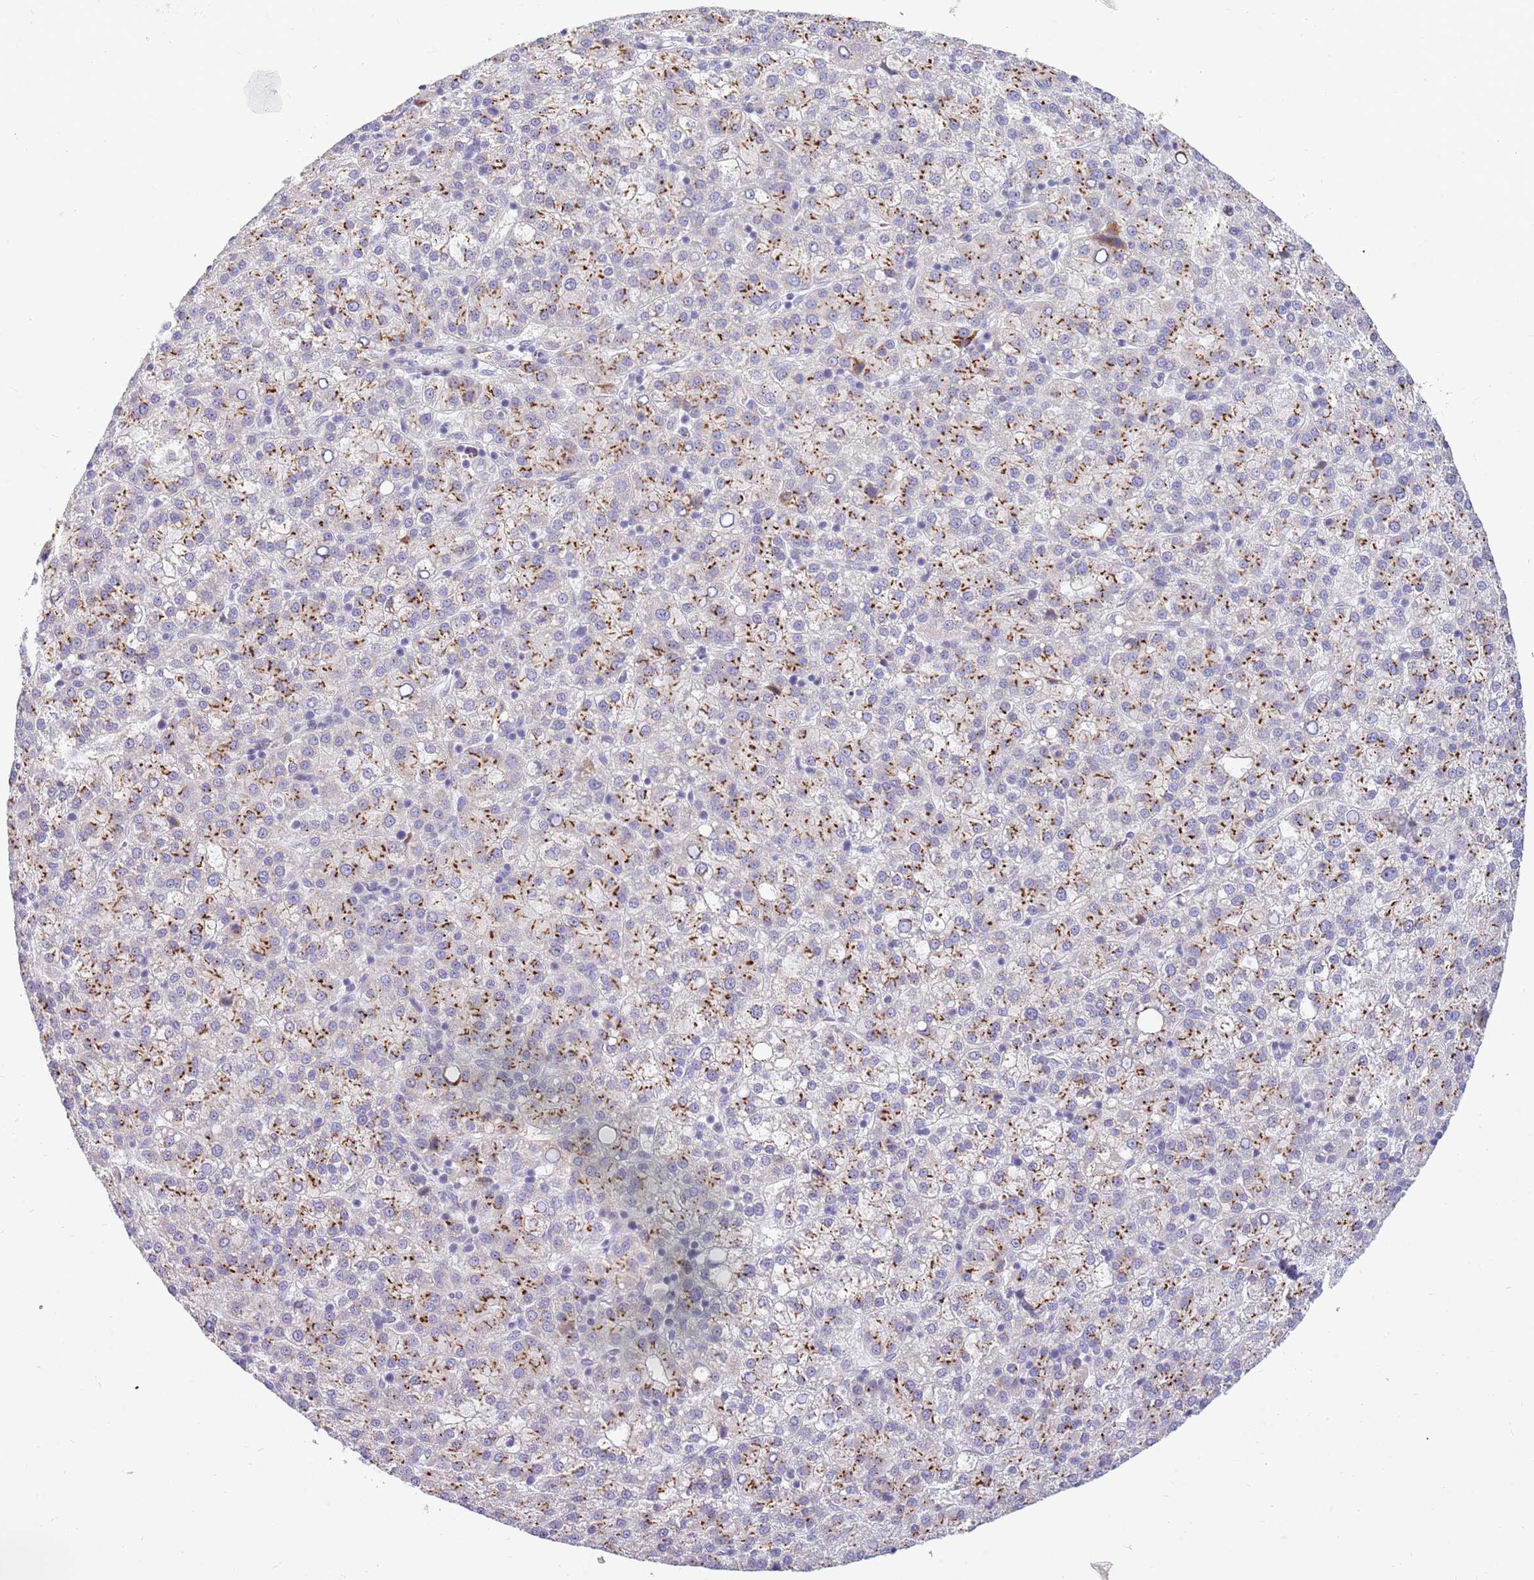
{"staining": {"intensity": "moderate", "quantity": "<25%", "location": "cytoplasmic/membranous"}, "tissue": "liver cancer", "cell_type": "Tumor cells", "image_type": "cancer", "snomed": [{"axis": "morphology", "description": "Carcinoma, Hepatocellular, NOS"}, {"axis": "topography", "description": "Liver"}], "caption": "Immunohistochemistry (IHC) photomicrograph of liver cancer (hepatocellular carcinoma) stained for a protein (brown), which reveals low levels of moderate cytoplasmic/membranous positivity in approximately <25% of tumor cells.", "gene": "DNAJA3", "patient": {"sex": "female", "age": 58}}